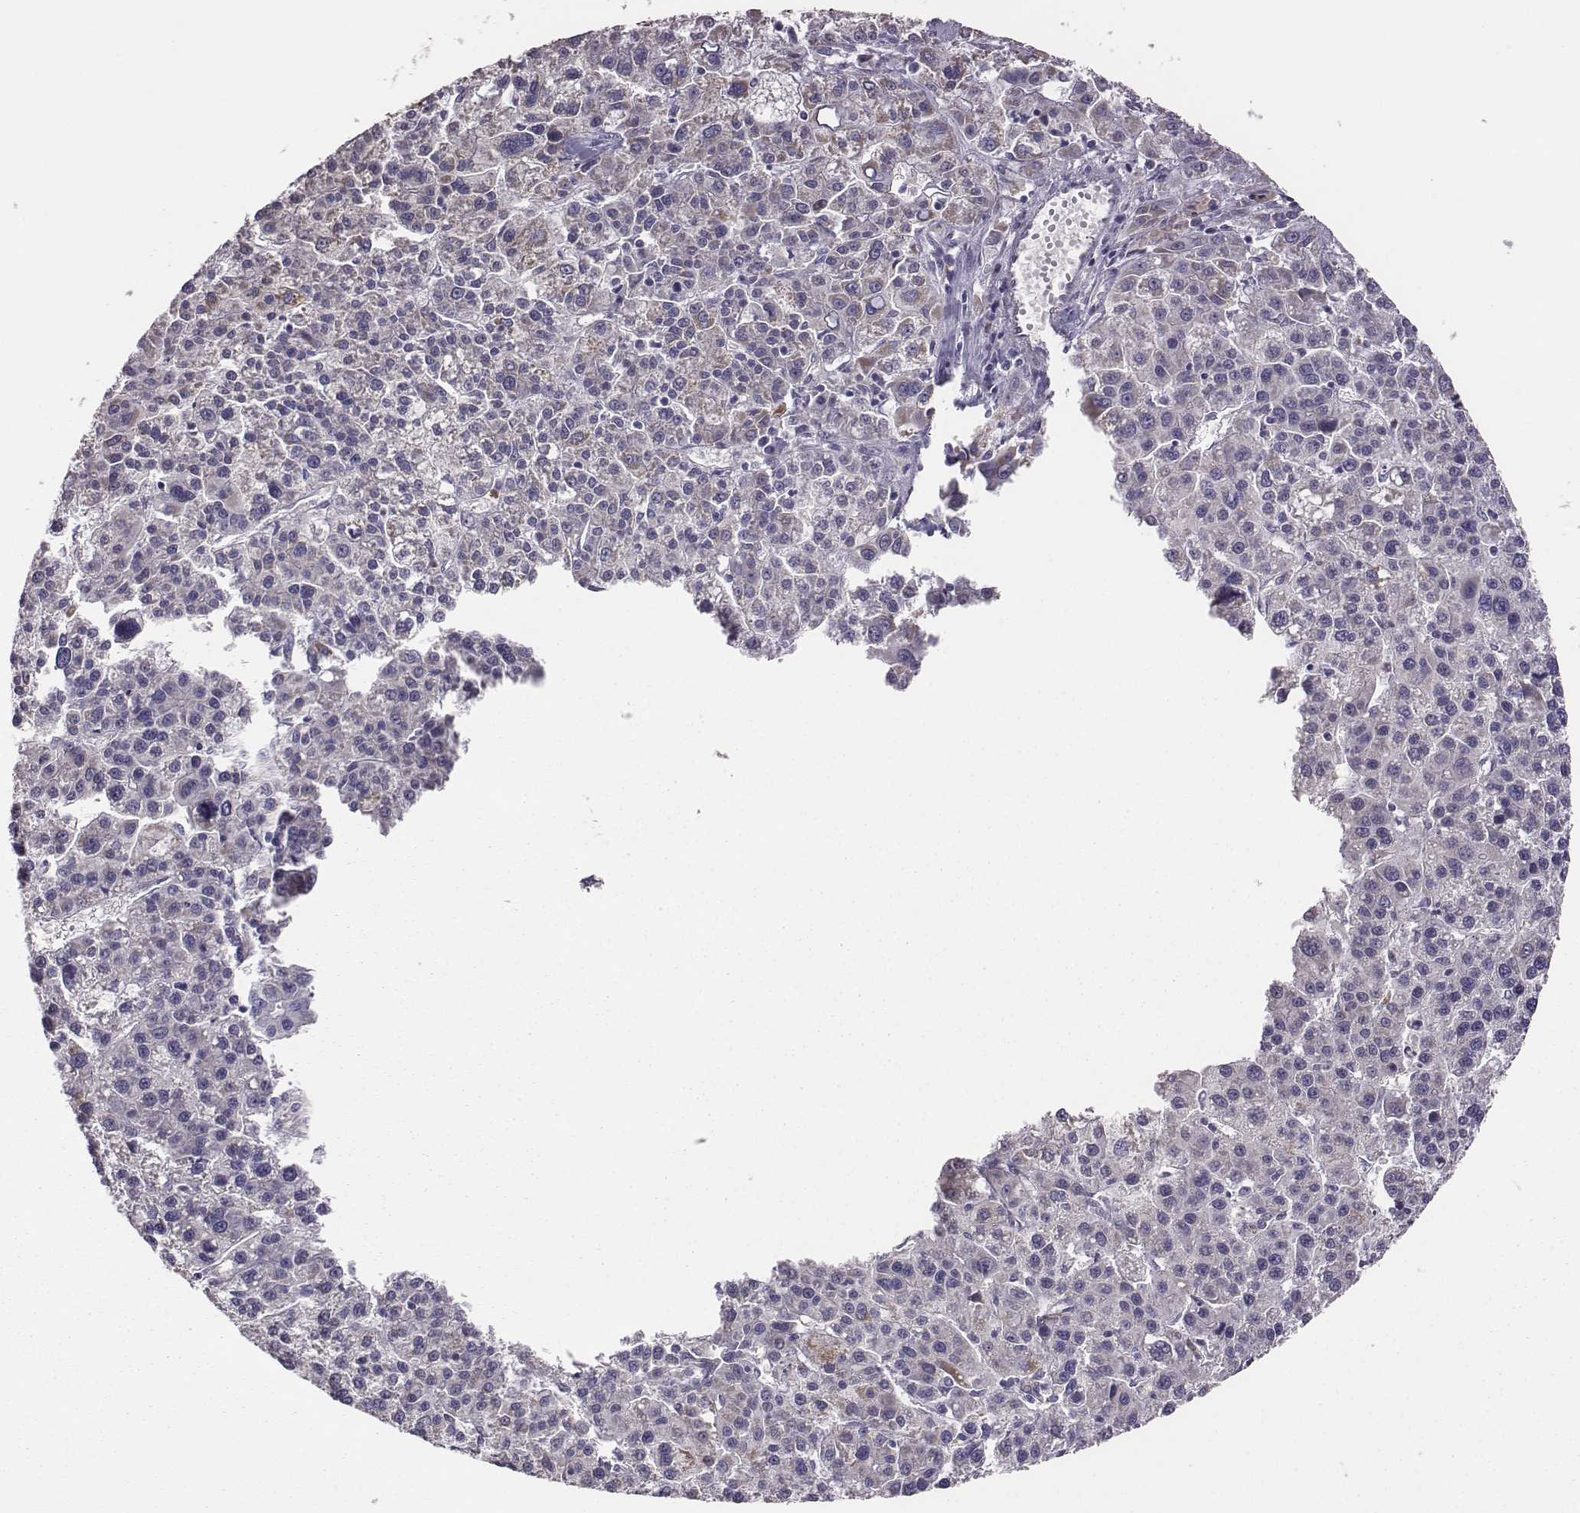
{"staining": {"intensity": "negative", "quantity": "none", "location": "none"}, "tissue": "liver cancer", "cell_type": "Tumor cells", "image_type": "cancer", "snomed": [{"axis": "morphology", "description": "Carcinoma, Hepatocellular, NOS"}, {"axis": "topography", "description": "Liver"}], "caption": "An IHC micrograph of liver hepatocellular carcinoma is shown. There is no staining in tumor cells of liver hepatocellular carcinoma. (Brightfield microscopy of DAB (3,3'-diaminobenzidine) IHC at high magnification).", "gene": "KMO", "patient": {"sex": "female", "age": 58}}